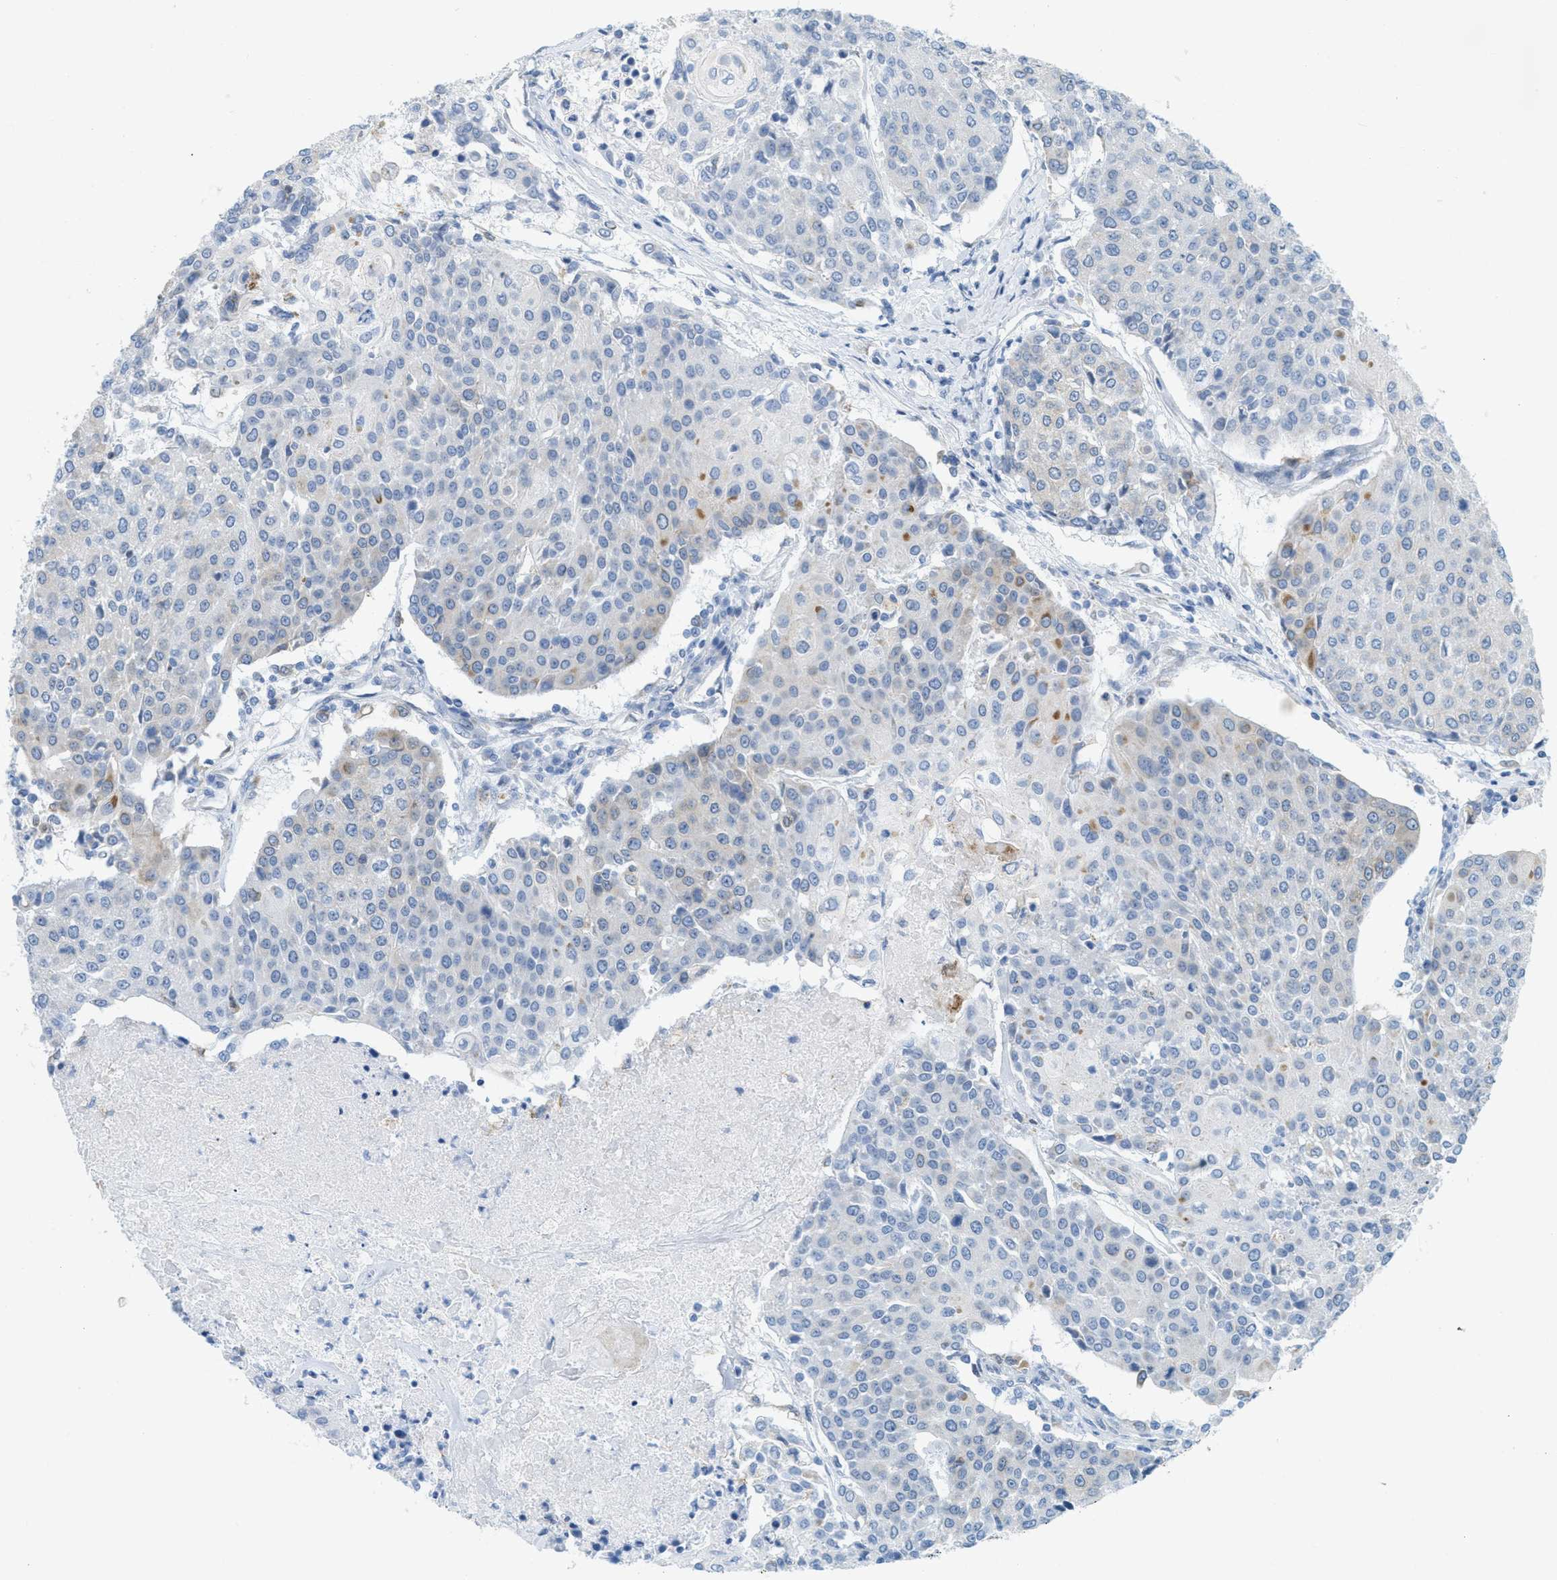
{"staining": {"intensity": "negative", "quantity": "none", "location": "none"}, "tissue": "urothelial cancer", "cell_type": "Tumor cells", "image_type": "cancer", "snomed": [{"axis": "morphology", "description": "Urothelial carcinoma, High grade"}, {"axis": "topography", "description": "Urinary bladder"}], "caption": "High-grade urothelial carcinoma was stained to show a protein in brown. There is no significant expression in tumor cells.", "gene": "TEX264", "patient": {"sex": "female", "age": 85}}